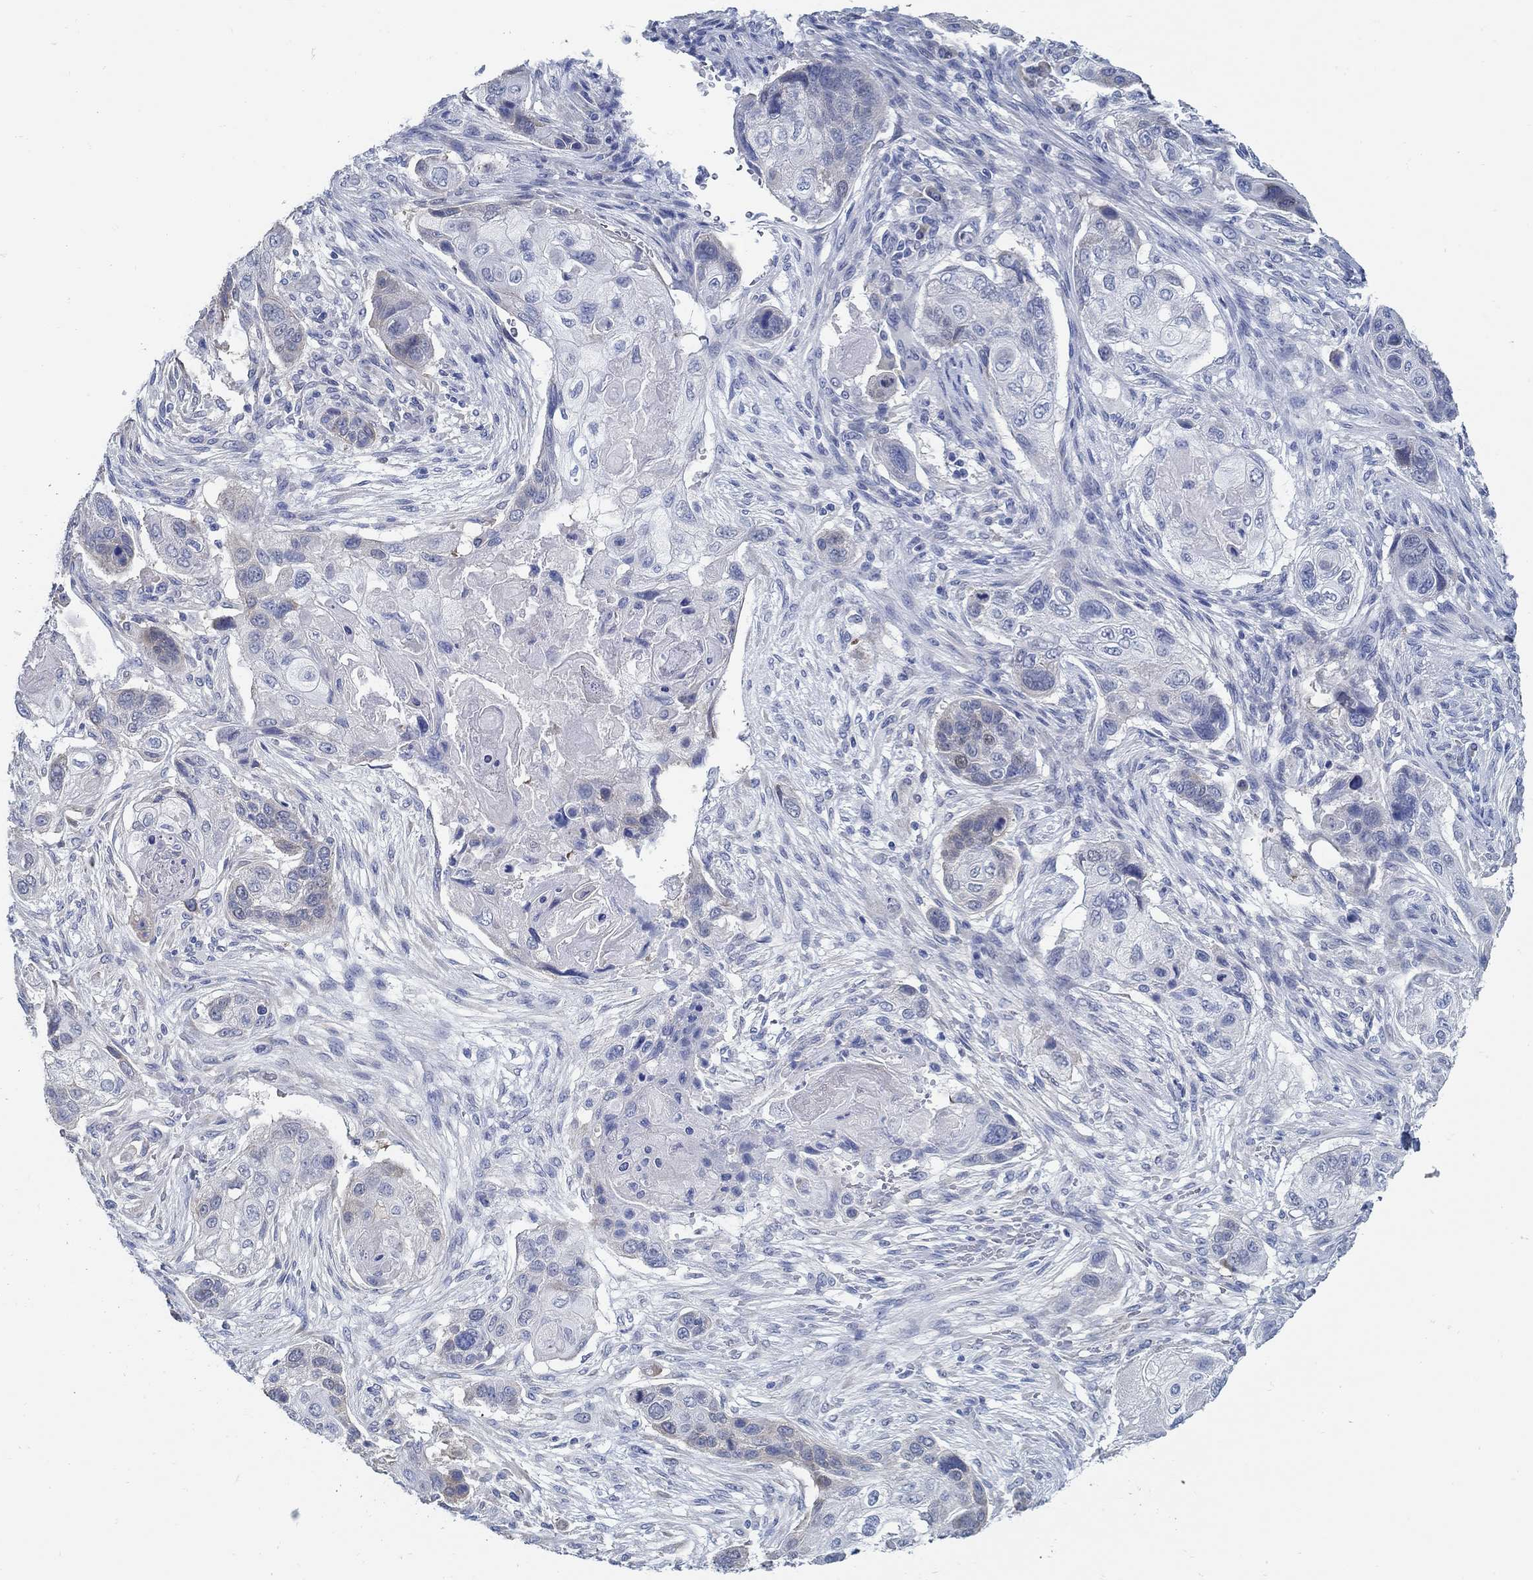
{"staining": {"intensity": "negative", "quantity": "none", "location": "none"}, "tissue": "lung cancer", "cell_type": "Tumor cells", "image_type": "cancer", "snomed": [{"axis": "morphology", "description": "Normal tissue, NOS"}, {"axis": "morphology", "description": "Squamous cell carcinoma, NOS"}, {"axis": "topography", "description": "Bronchus"}, {"axis": "topography", "description": "Lung"}], "caption": "High magnification brightfield microscopy of lung squamous cell carcinoma stained with DAB (brown) and counterstained with hematoxylin (blue): tumor cells show no significant positivity.", "gene": "C15orf39", "patient": {"sex": "male", "age": 69}}